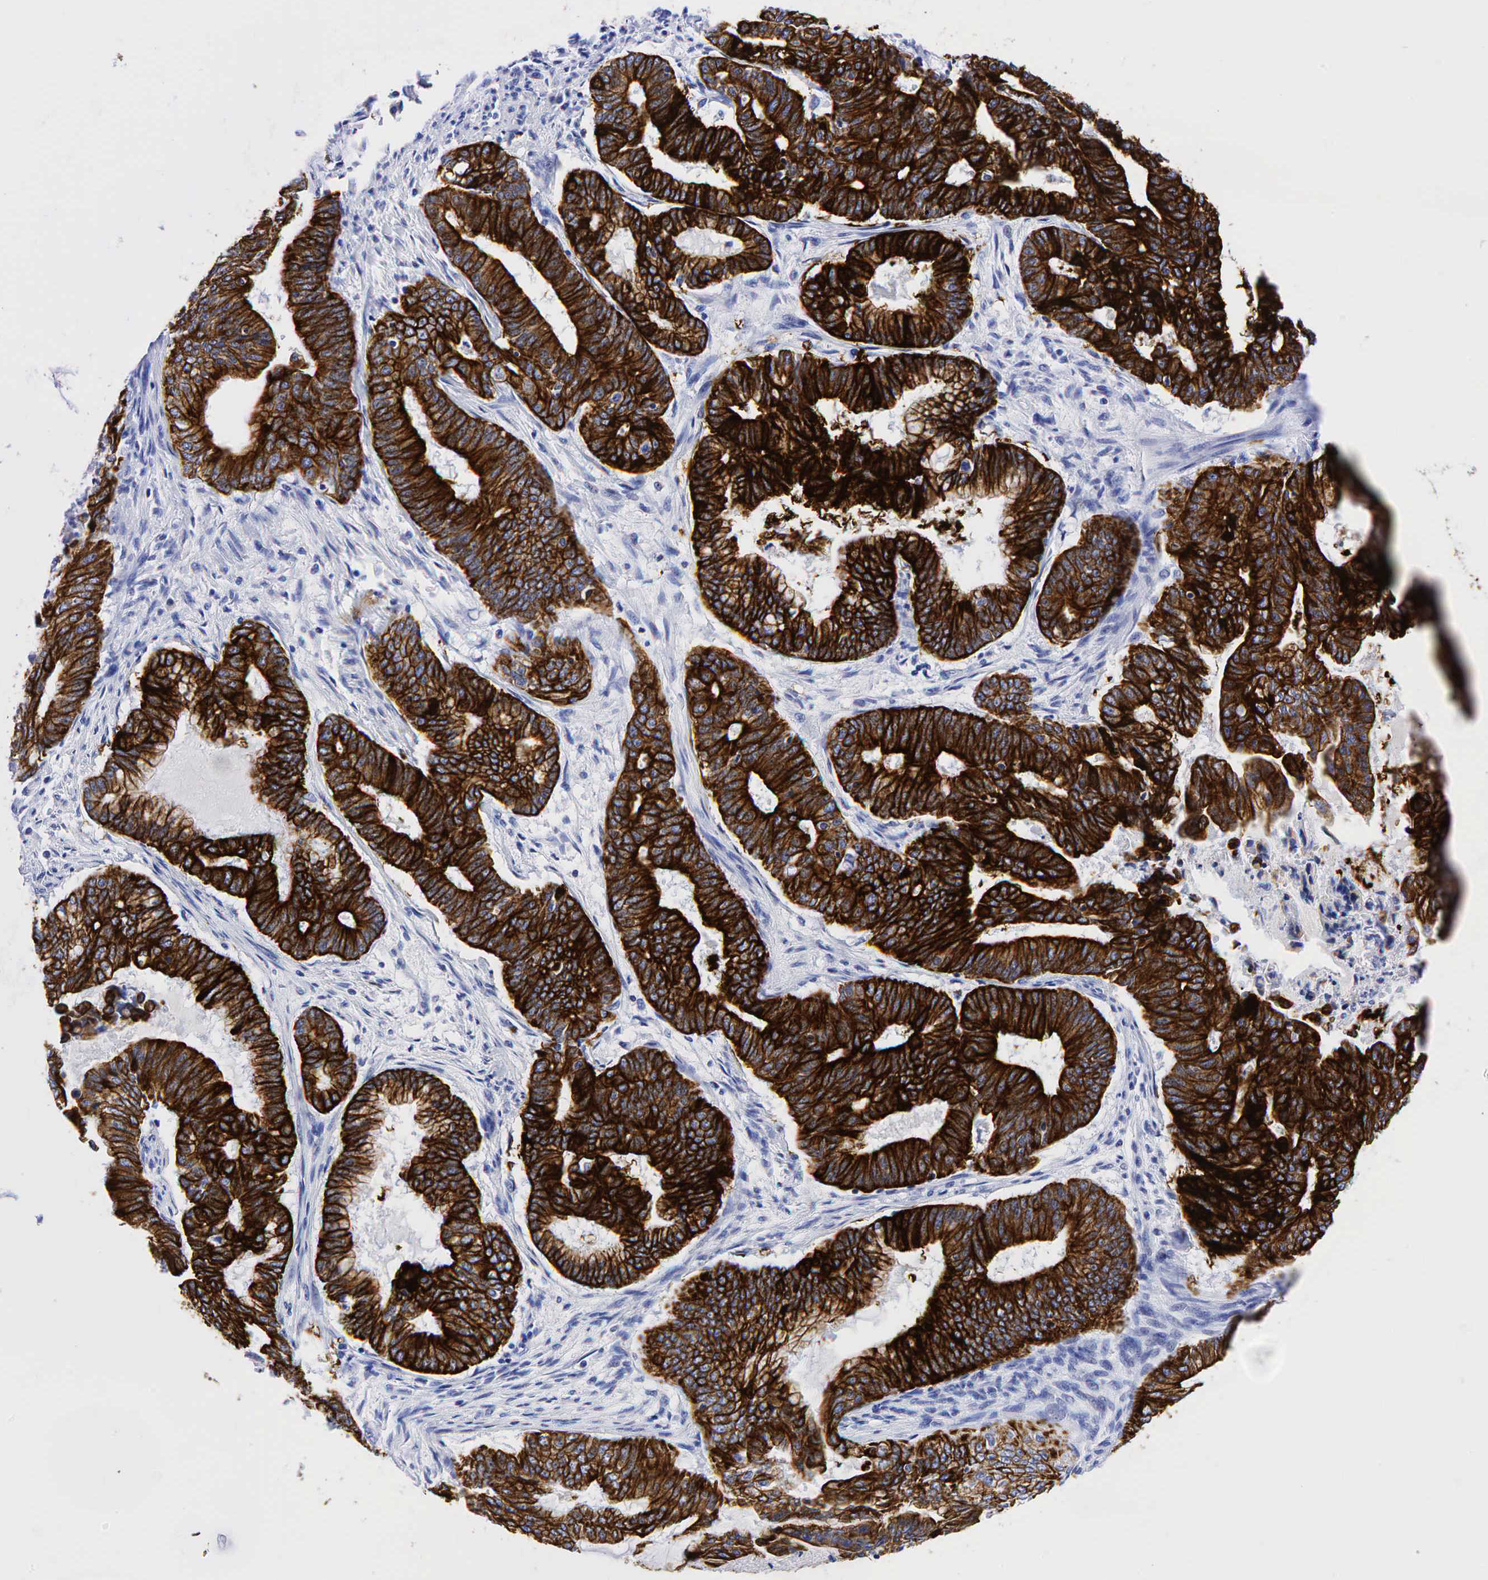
{"staining": {"intensity": "strong", "quantity": ">75%", "location": "cytoplasmic/membranous"}, "tissue": "endometrial cancer", "cell_type": "Tumor cells", "image_type": "cancer", "snomed": [{"axis": "morphology", "description": "Adenocarcinoma, NOS"}, {"axis": "topography", "description": "Endometrium"}], "caption": "This image exhibits endometrial adenocarcinoma stained with IHC to label a protein in brown. The cytoplasmic/membranous of tumor cells show strong positivity for the protein. Nuclei are counter-stained blue.", "gene": "KRT18", "patient": {"sex": "female", "age": 63}}